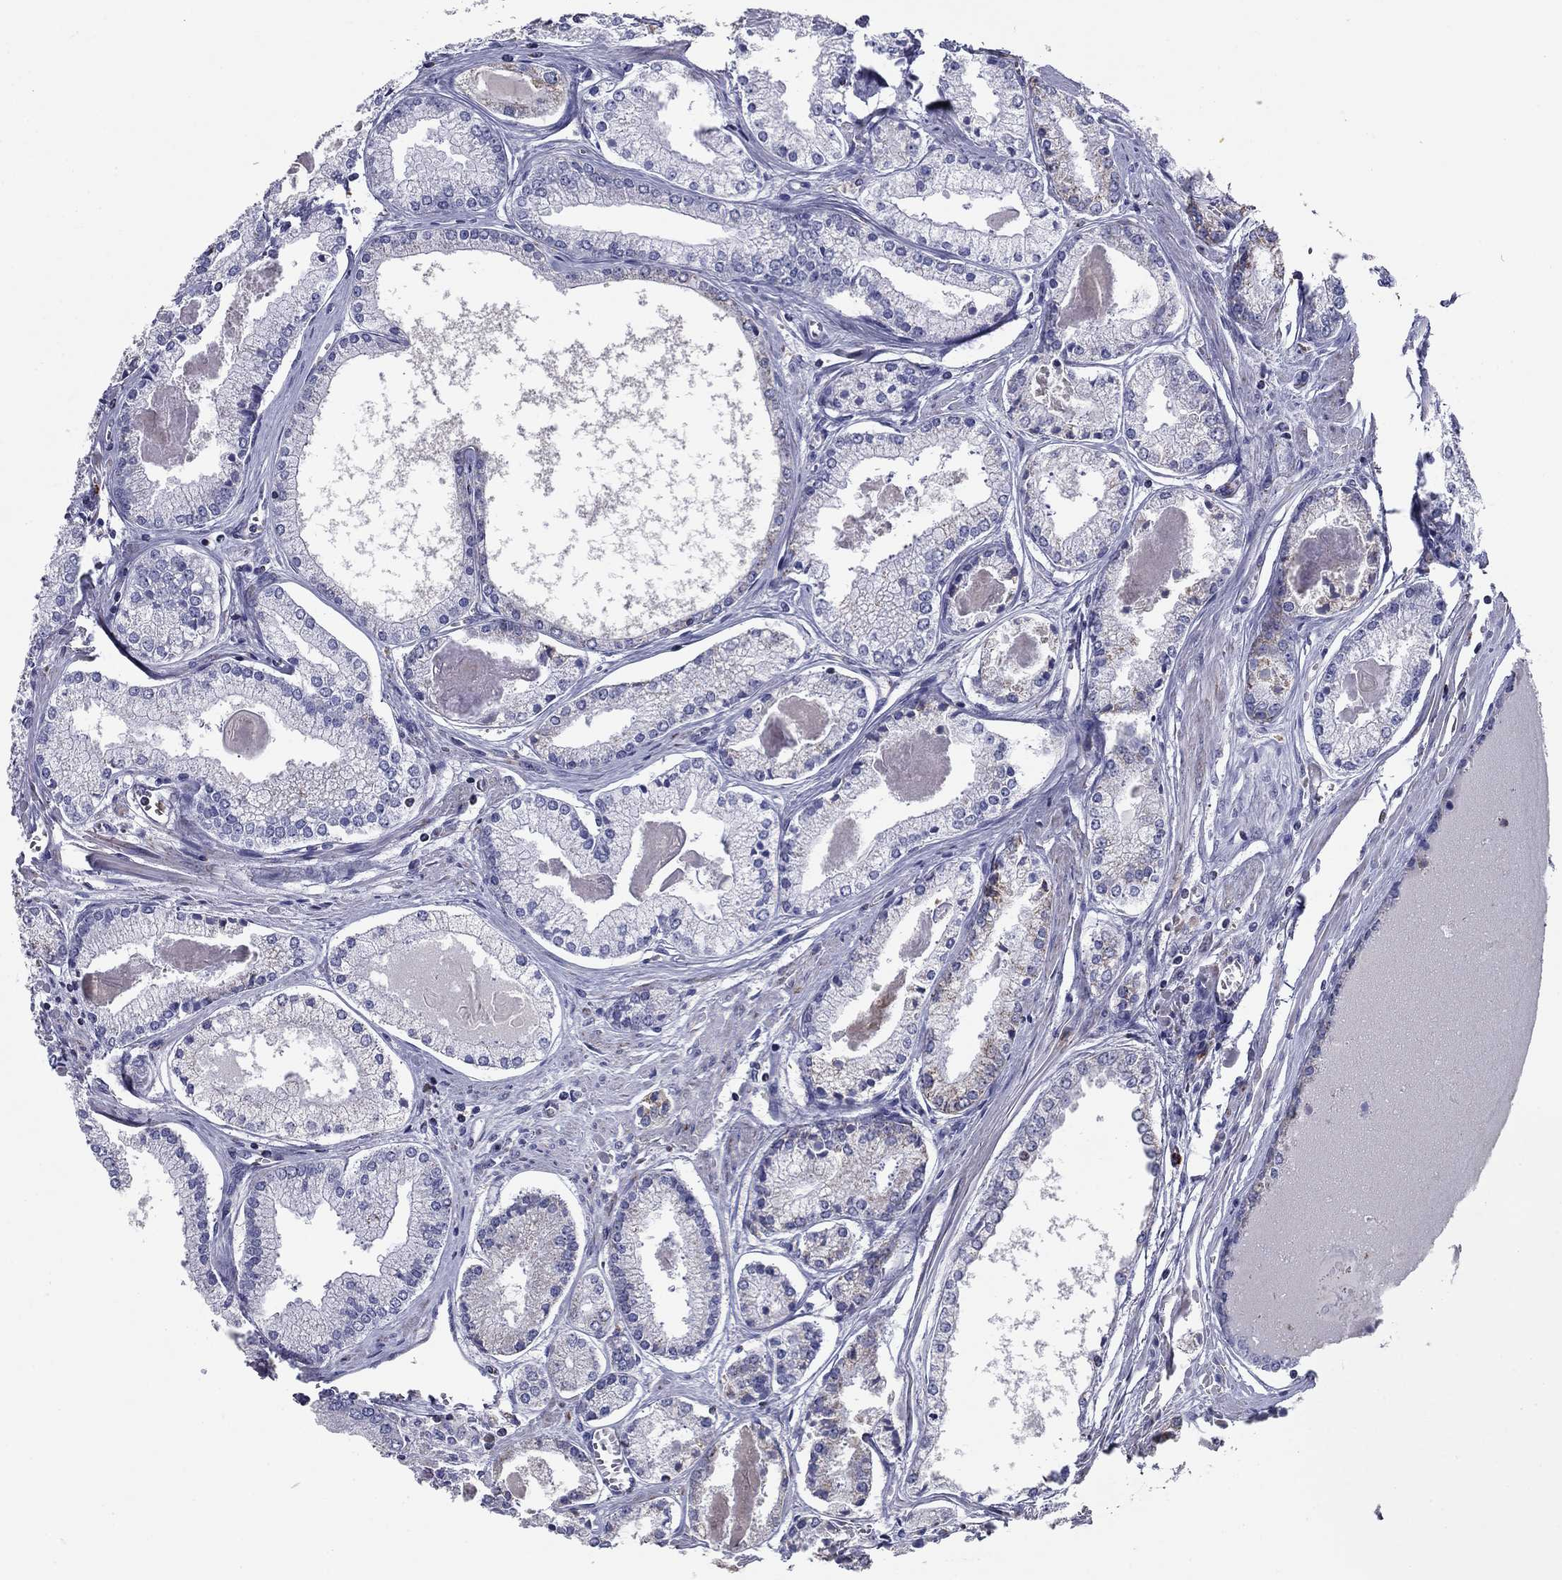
{"staining": {"intensity": "negative", "quantity": "none", "location": "none"}, "tissue": "prostate cancer", "cell_type": "Tumor cells", "image_type": "cancer", "snomed": [{"axis": "morphology", "description": "Adenocarcinoma, NOS"}, {"axis": "topography", "description": "Prostate"}], "caption": "Immunohistochemistry (IHC) histopathology image of neoplastic tissue: human prostate cancer (adenocarcinoma) stained with DAB displays no significant protein positivity in tumor cells.", "gene": "NDUFA4L2", "patient": {"sex": "male", "age": 72}}